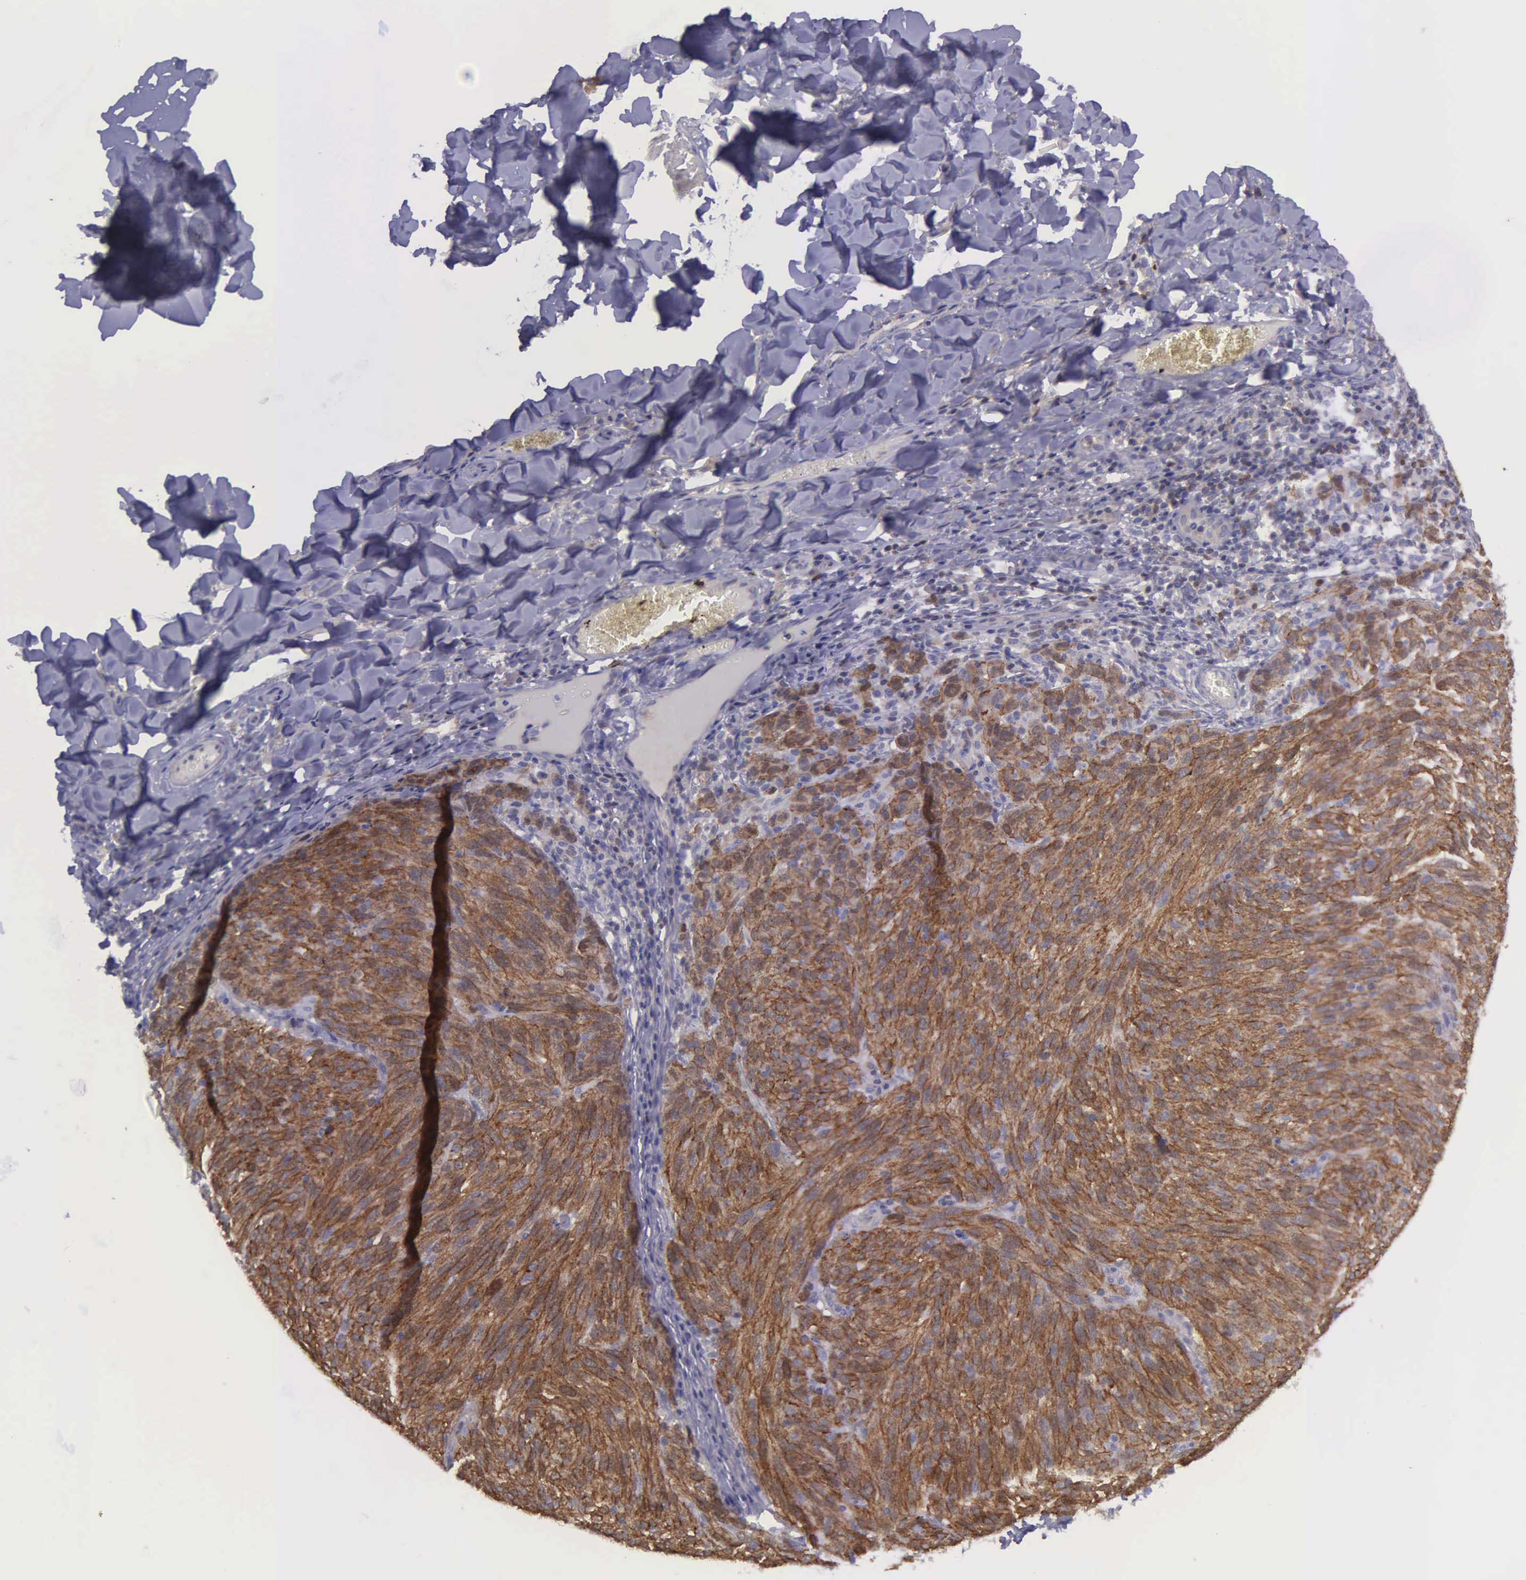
{"staining": {"intensity": "moderate", "quantity": ">75%", "location": "cytoplasmic/membranous"}, "tissue": "melanoma", "cell_type": "Tumor cells", "image_type": "cancer", "snomed": [{"axis": "morphology", "description": "Malignant melanoma, NOS"}, {"axis": "topography", "description": "Skin"}], "caption": "A brown stain highlights moderate cytoplasmic/membranous expression of a protein in human malignant melanoma tumor cells.", "gene": "MICAL3", "patient": {"sex": "male", "age": 76}}